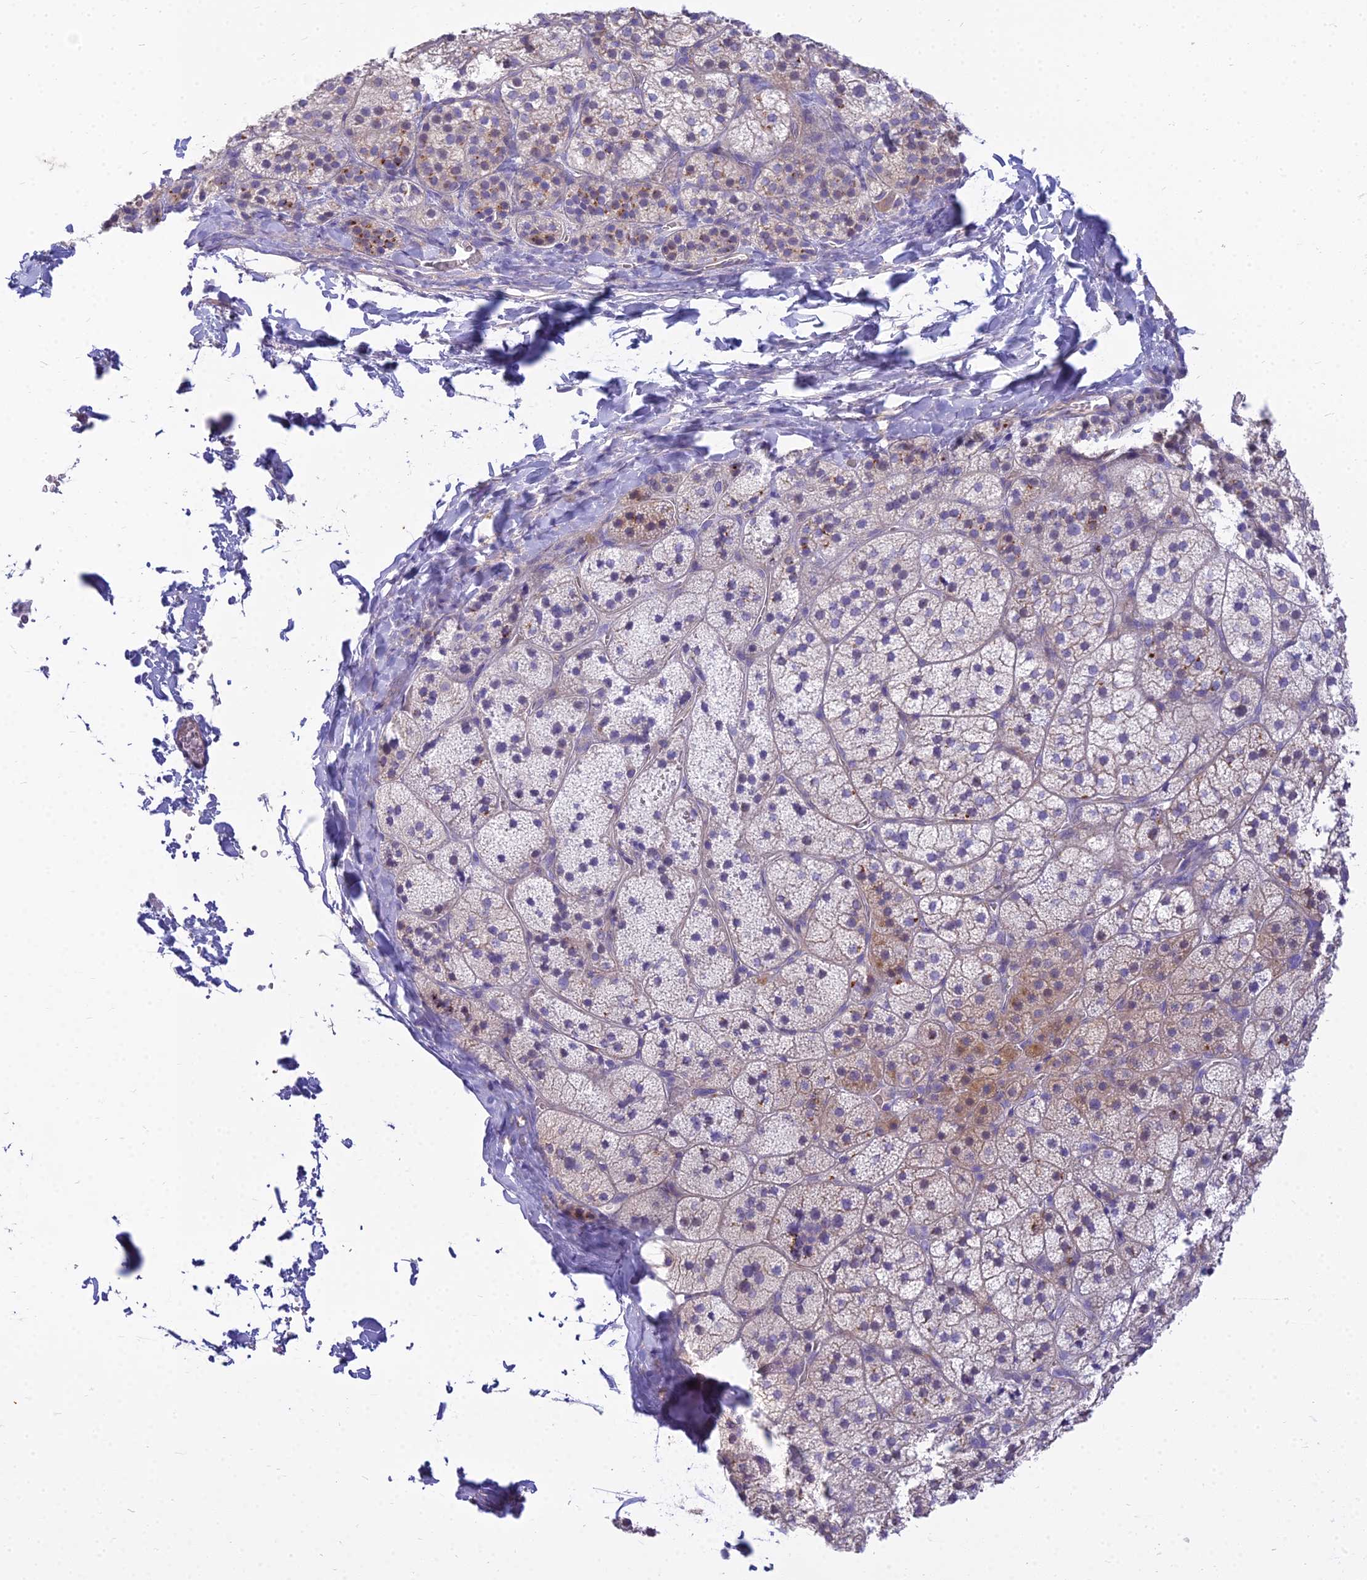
{"staining": {"intensity": "moderate", "quantity": "25%-75%", "location": "cytoplasmic/membranous"}, "tissue": "adrenal gland", "cell_type": "Glandular cells", "image_type": "normal", "snomed": [{"axis": "morphology", "description": "Normal tissue, NOS"}, {"axis": "topography", "description": "Adrenal gland"}], "caption": "Adrenal gland stained for a protein (brown) demonstrates moderate cytoplasmic/membranous positive positivity in approximately 25%-75% of glandular cells.", "gene": "SMIM24", "patient": {"sex": "female", "age": 44}}